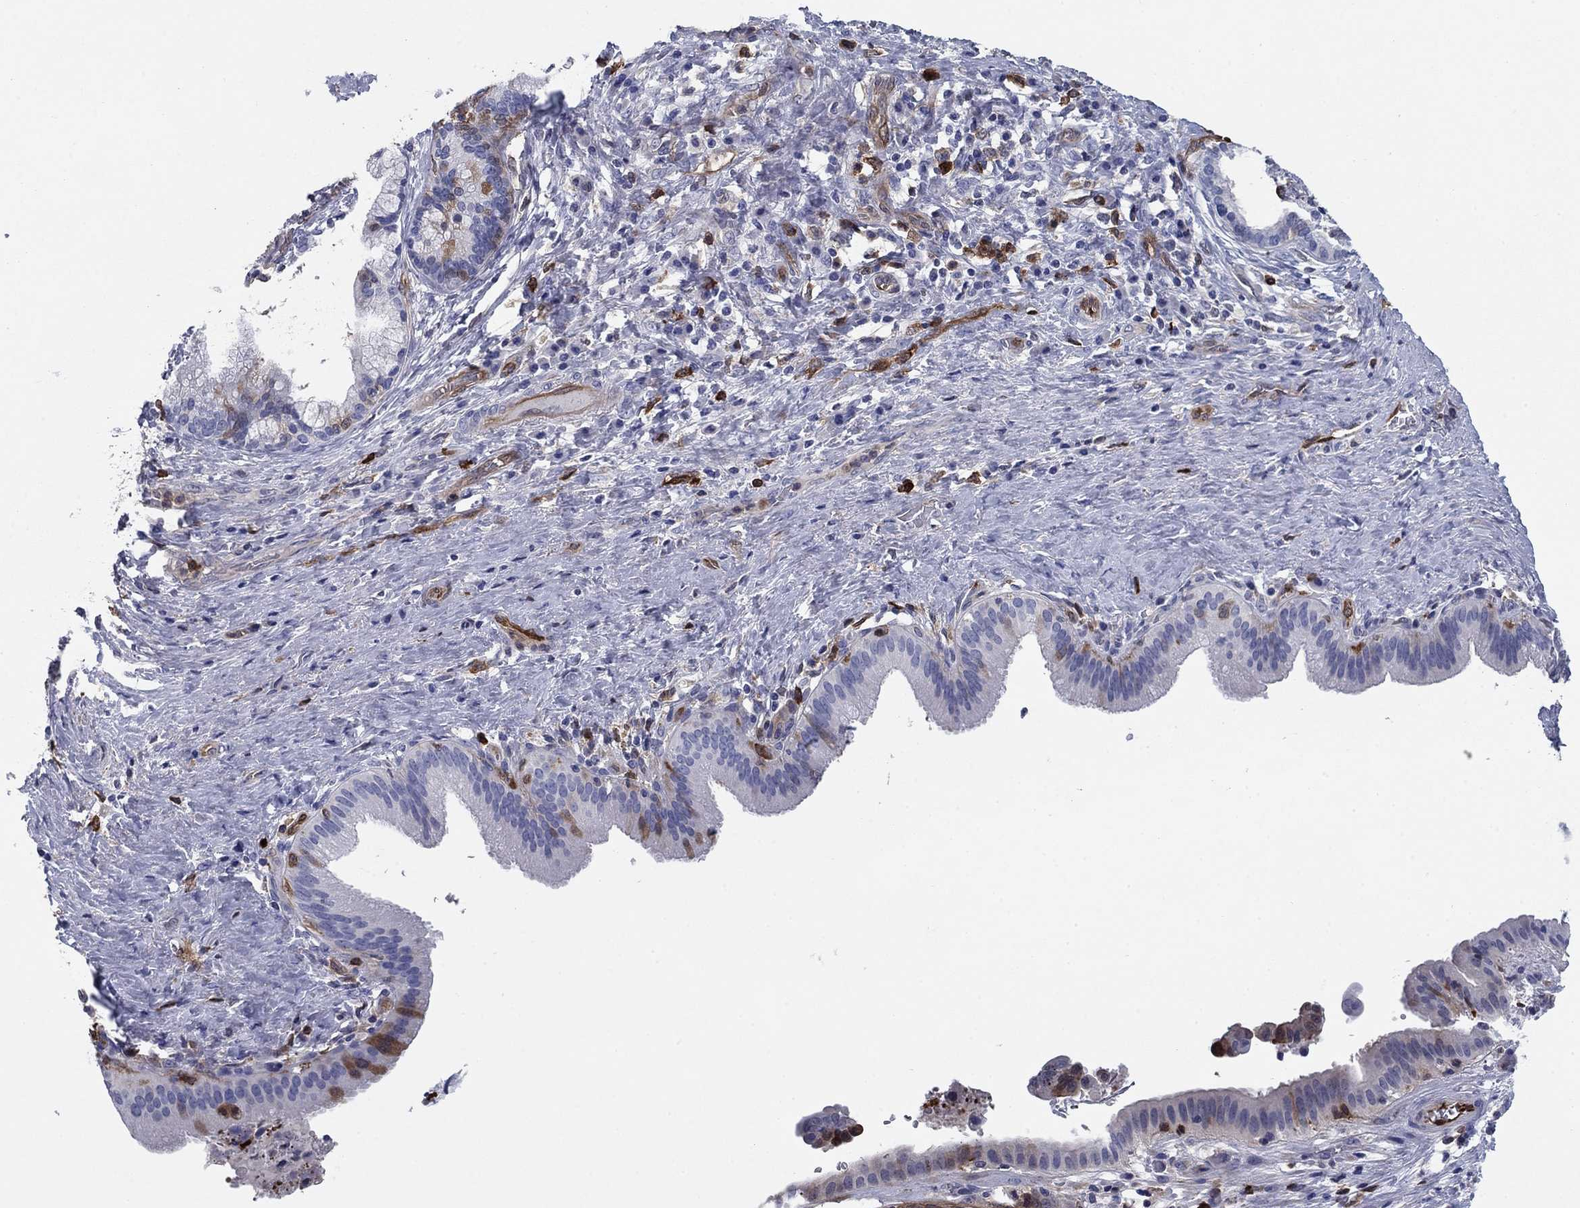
{"staining": {"intensity": "strong", "quantity": "25%-75%", "location": "cytoplasmic/membranous"}, "tissue": "liver cancer", "cell_type": "Tumor cells", "image_type": "cancer", "snomed": [{"axis": "morphology", "description": "Cholangiocarcinoma"}, {"axis": "topography", "description": "Liver"}], "caption": "Cholangiocarcinoma (liver) stained with immunohistochemistry (IHC) shows strong cytoplasmic/membranous staining in approximately 25%-75% of tumor cells. The staining is performed using DAB brown chromogen to label protein expression. The nuclei are counter-stained blue using hematoxylin.", "gene": "STMN1", "patient": {"sex": "female", "age": 73}}